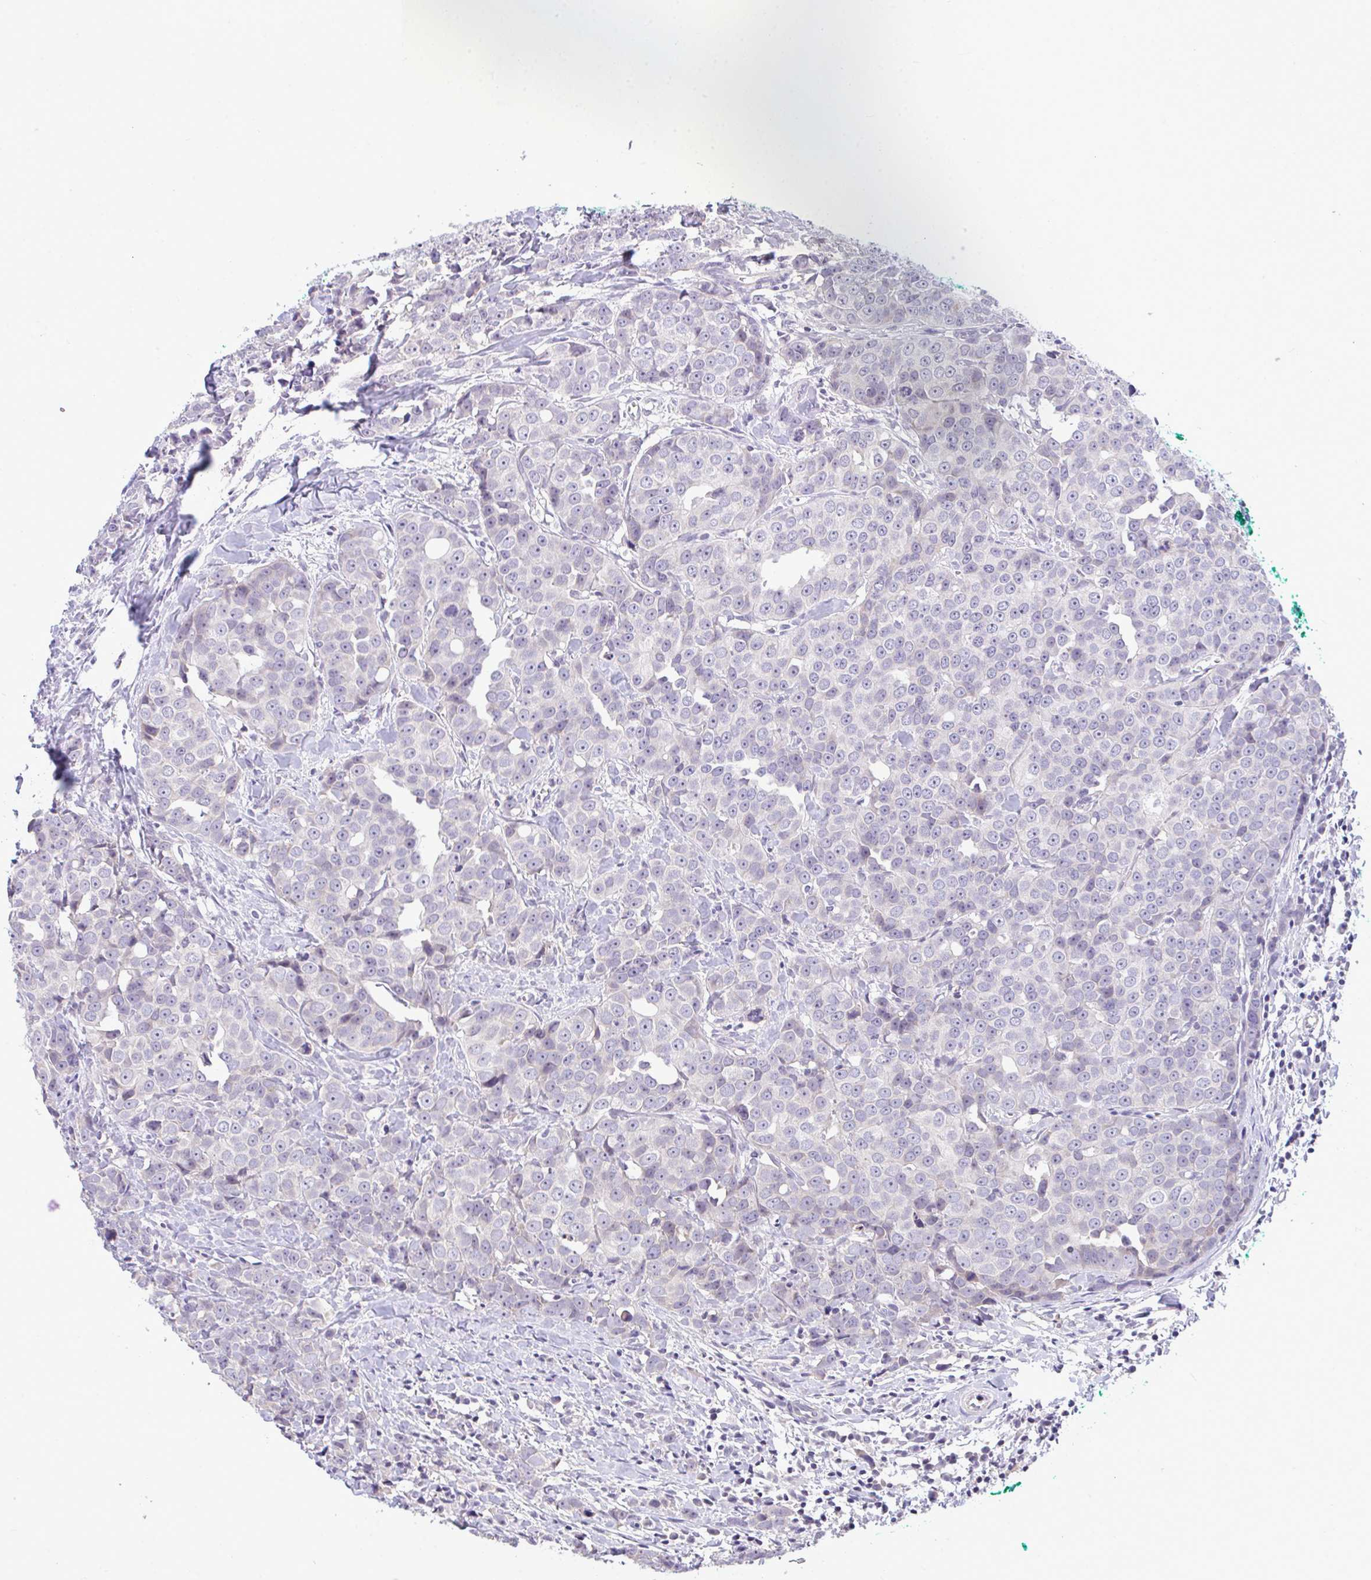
{"staining": {"intensity": "negative", "quantity": "none", "location": "none"}, "tissue": "breast cancer", "cell_type": "Tumor cells", "image_type": "cancer", "snomed": [{"axis": "morphology", "description": "Duct carcinoma"}, {"axis": "topography", "description": "Breast"}], "caption": "Immunohistochemistry of human breast cancer (invasive ductal carcinoma) exhibits no expression in tumor cells.", "gene": "PIGK", "patient": {"sex": "female", "age": 80}}